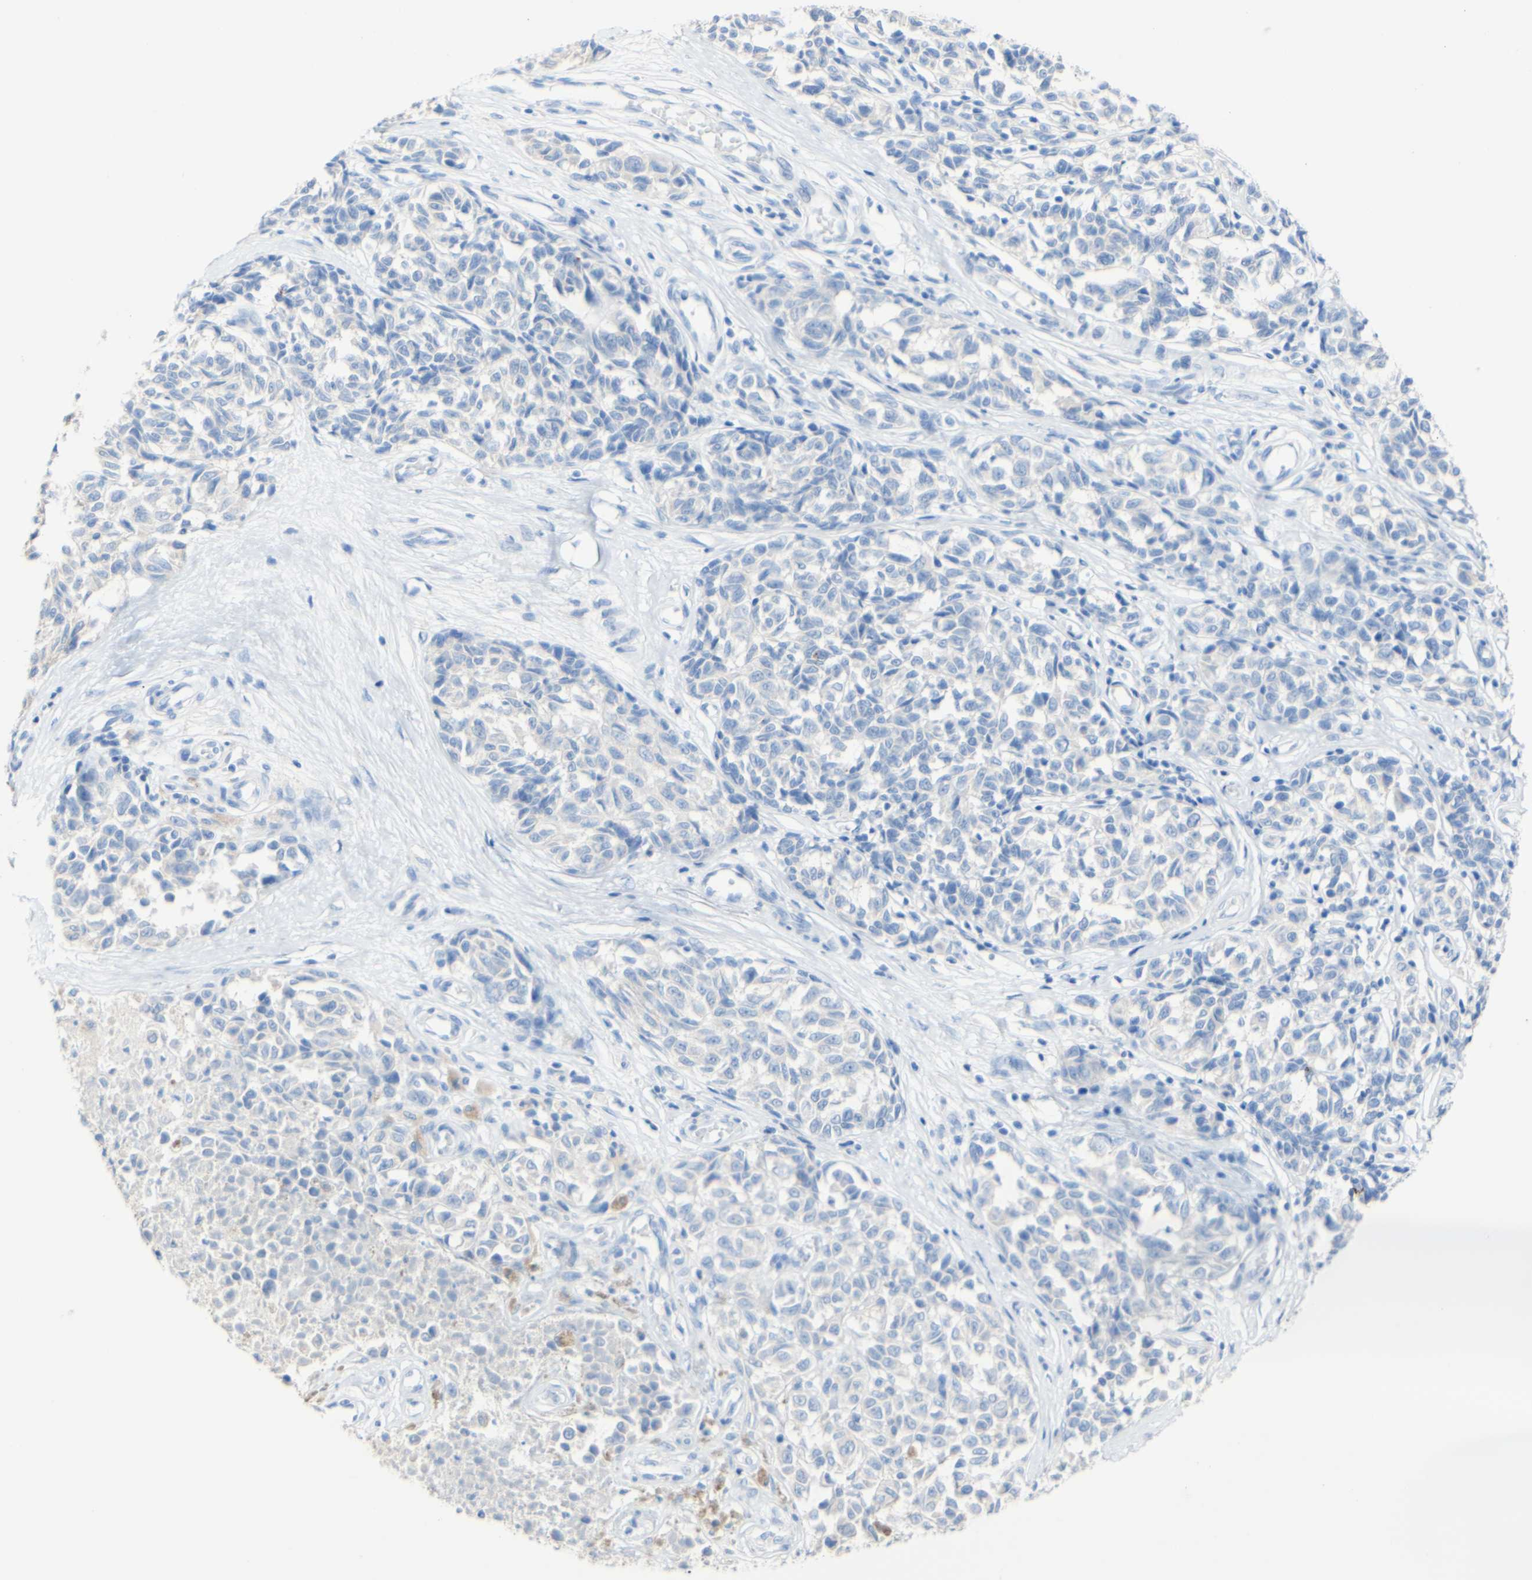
{"staining": {"intensity": "negative", "quantity": "none", "location": "none"}, "tissue": "melanoma", "cell_type": "Tumor cells", "image_type": "cancer", "snomed": [{"axis": "morphology", "description": "Malignant melanoma, NOS"}, {"axis": "topography", "description": "Skin"}], "caption": "IHC image of neoplastic tissue: melanoma stained with DAB demonstrates no significant protein staining in tumor cells.", "gene": "DSC2", "patient": {"sex": "female", "age": 64}}